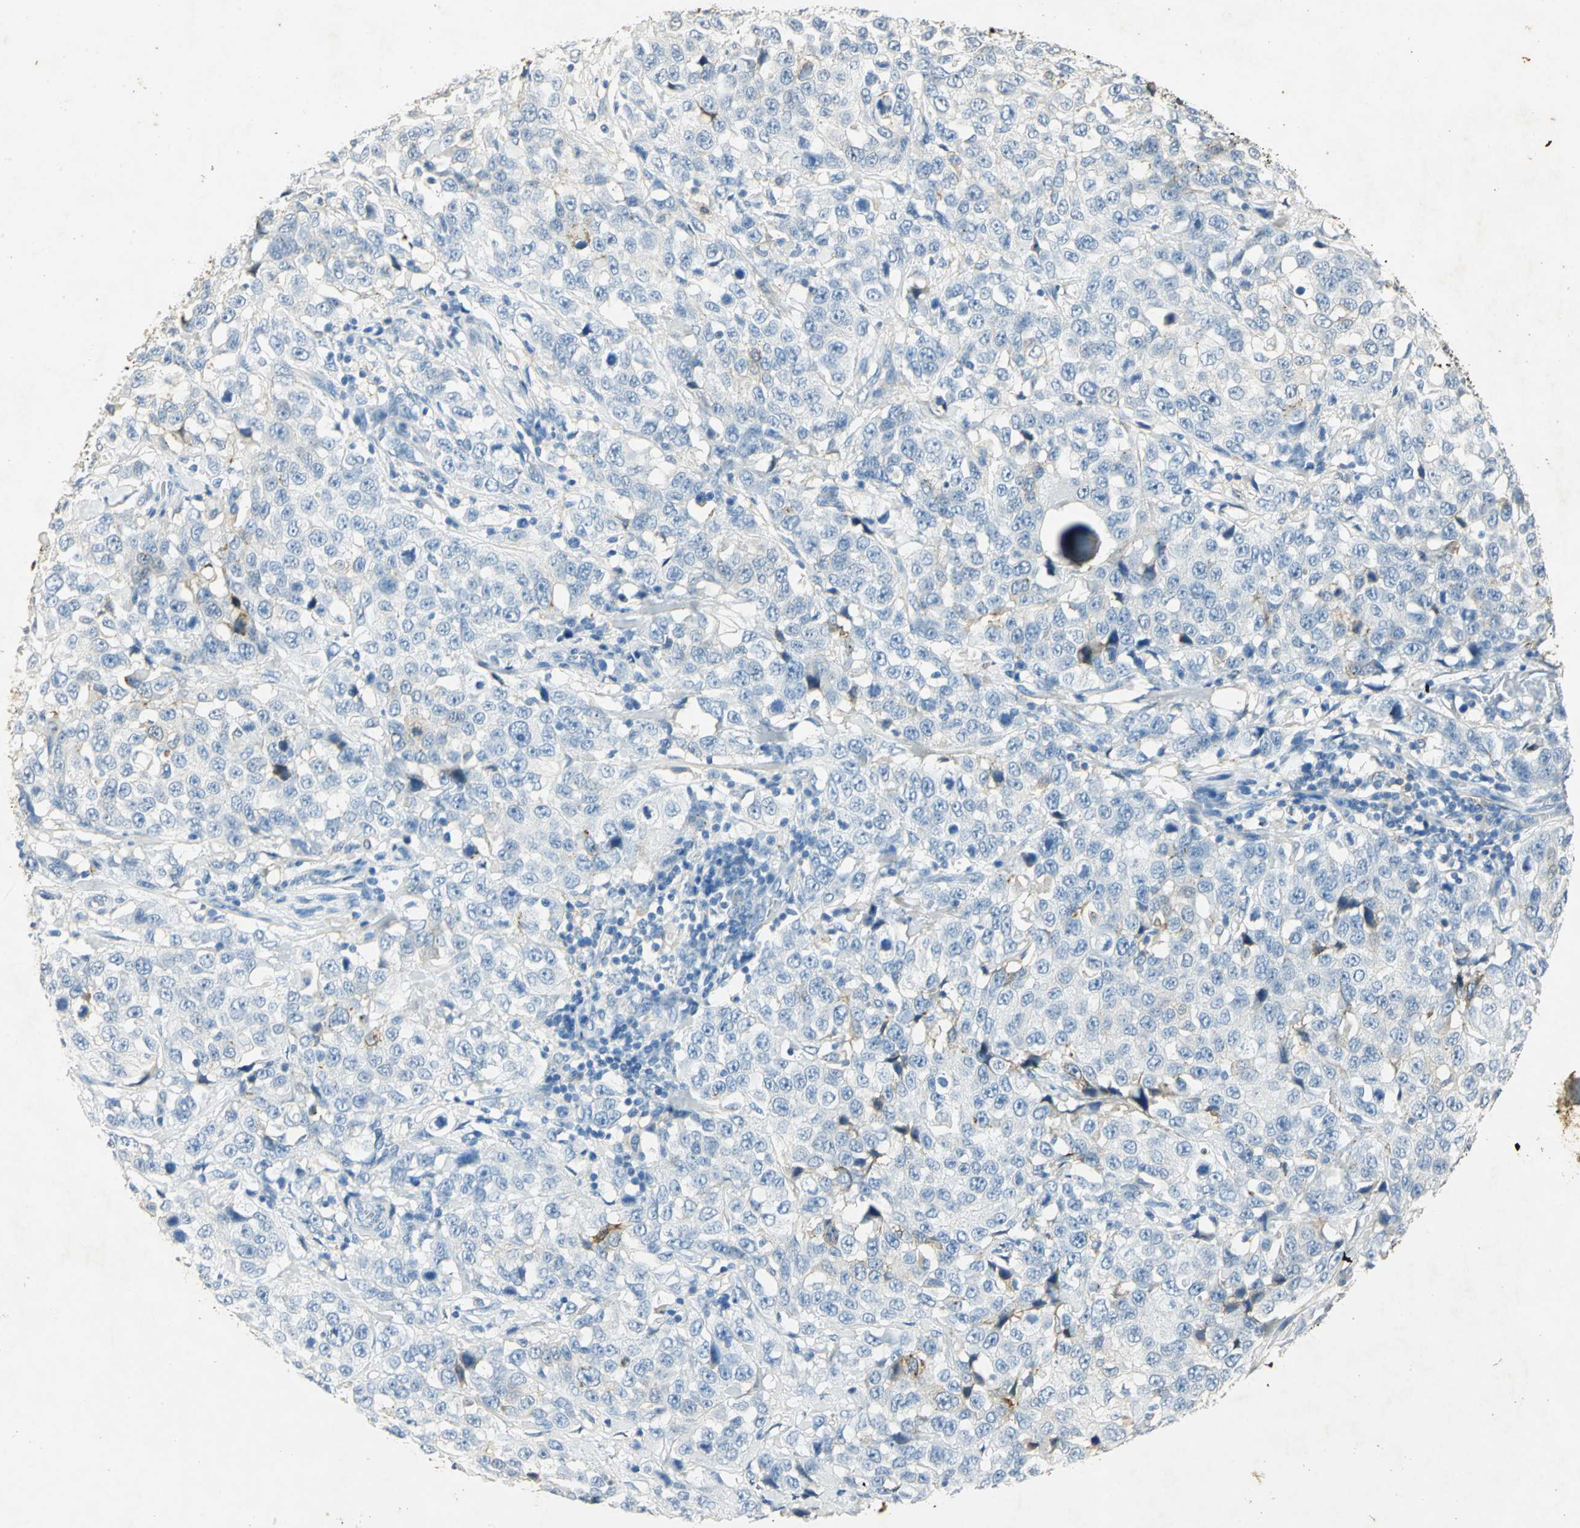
{"staining": {"intensity": "negative", "quantity": "none", "location": "none"}, "tissue": "stomach cancer", "cell_type": "Tumor cells", "image_type": "cancer", "snomed": [{"axis": "morphology", "description": "Normal tissue, NOS"}, {"axis": "morphology", "description": "Adenocarcinoma, NOS"}, {"axis": "topography", "description": "Stomach"}], "caption": "A high-resolution histopathology image shows immunohistochemistry staining of stomach adenocarcinoma, which exhibits no significant expression in tumor cells.", "gene": "ANXA4", "patient": {"sex": "male", "age": 48}}